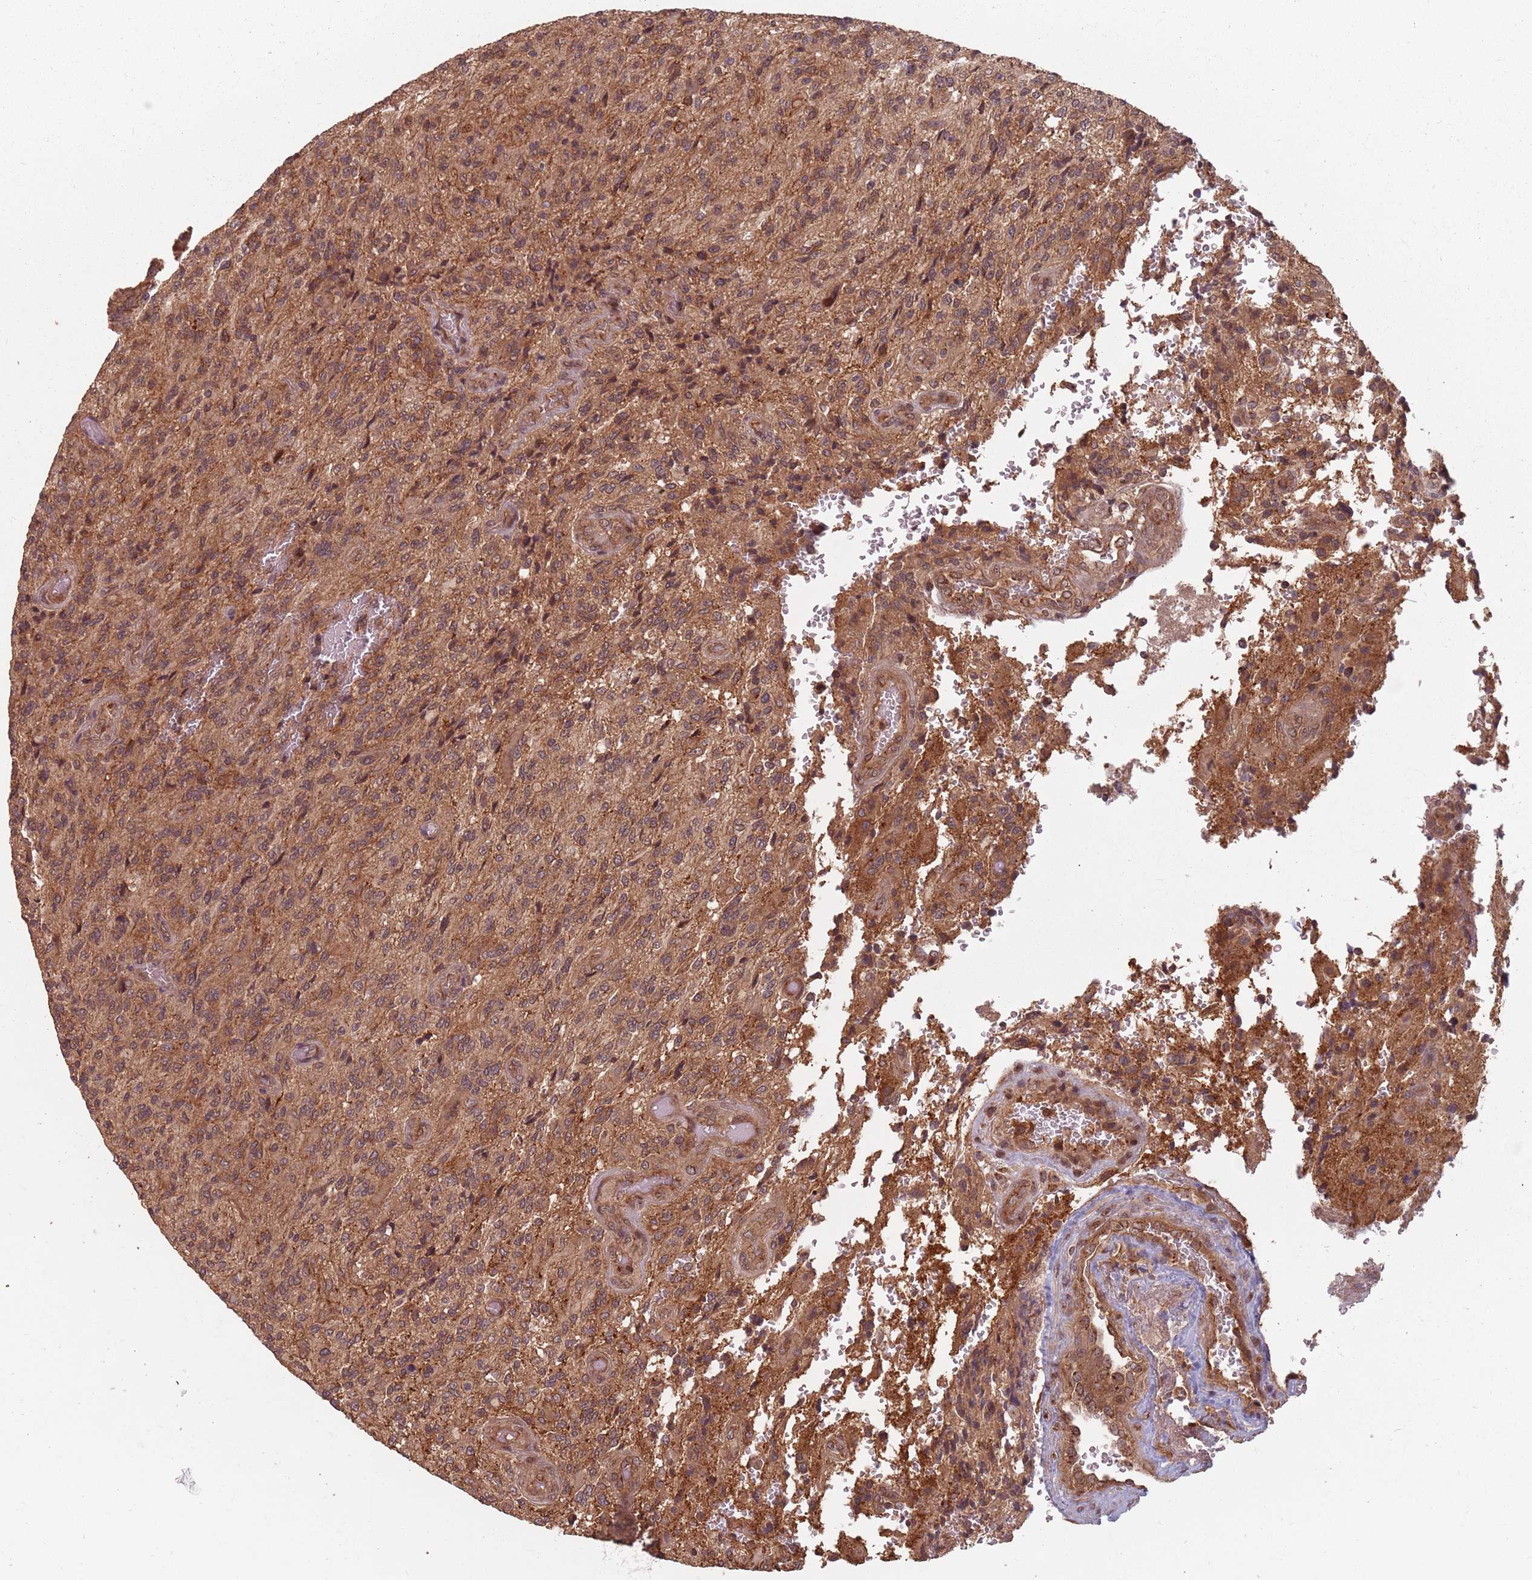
{"staining": {"intensity": "moderate", "quantity": ">75%", "location": "cytoplasmic/membranous"}, "tissue": "glioma", "cell_type": "Tumor cells", "image_type": "cancer", "snomed": [{"axis": "morphology", "description": "Normal tissue, NOS"}, {"axis": "morphology", "description": "Glioma, malignant, High grade"}, {"axis": "topography", "description": "Cerebral cortex"}], "caption": "Immunohistochemistry (DAB) staining of glioma displays moderate cytoplasmic/membranous protein positivity in approximately >75% of tumor cells.", "gene": "C3orf14", "patient": {"sex": "male", "age": 56}}